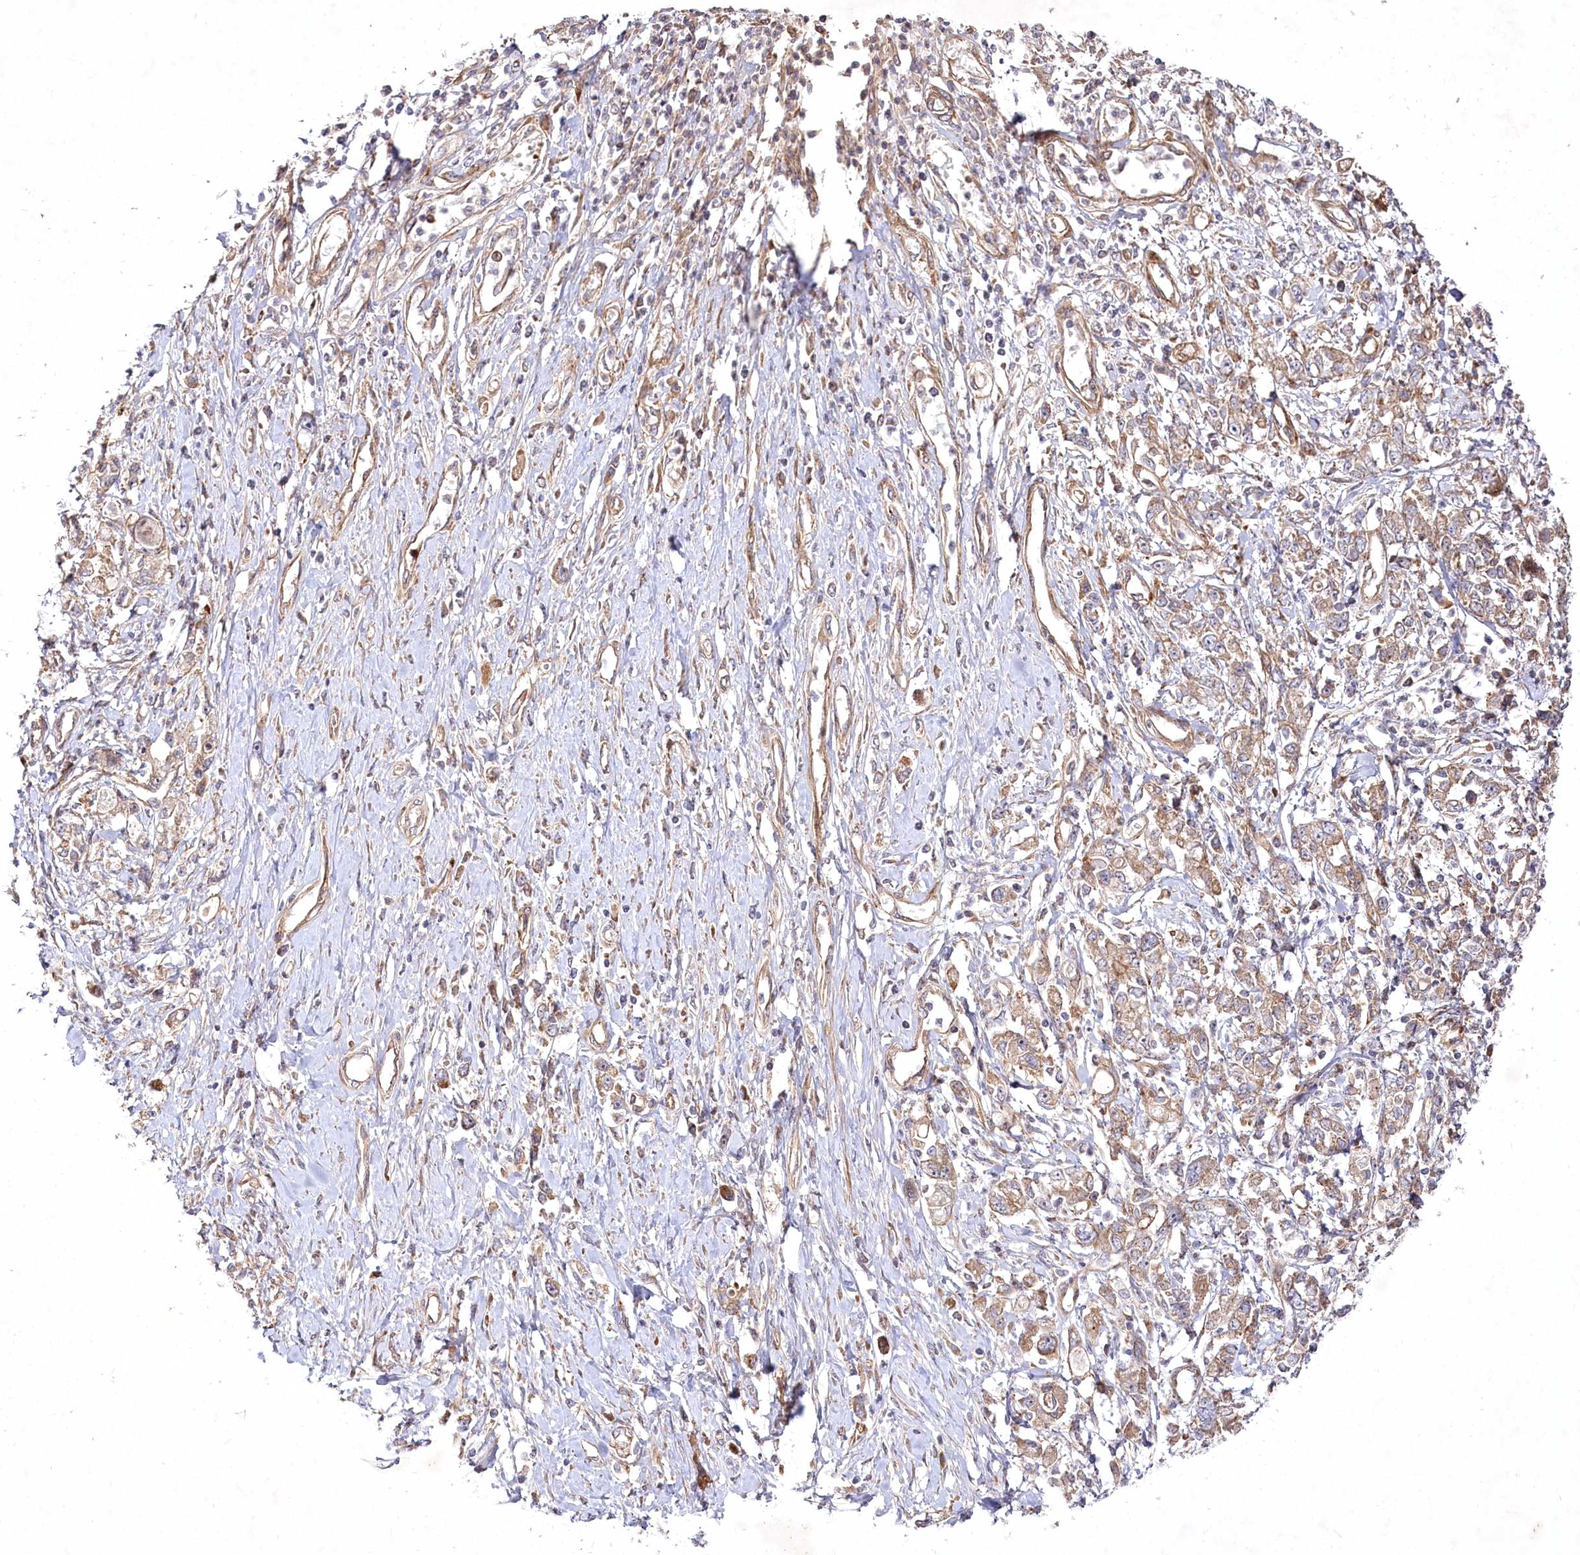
{"staining": {"intensity": "moderate", "quantity": ">75%", "location": "cytoplasmic/membranous"}, "tissue": "stomach cancer", "cell_type": "Tumor cells", "image_type": "cancer", "snomed": [{"axis": "morphology", "description": "Adenocarcinoma, NOS"}, {"axis": "topography", "description": "Stomach"}], "caption": "A high-resolution image shows immunohistochemistry (IHC) staining of stomach adenocarcinoma, which displays moderate cytoplasmic/membranous expression in about >75% of tumor cells. (Brightfield microscopy of DAB IHC at high magnification).", "gene": "PSTK", "patient": {"sex": "female", "age": 76}}